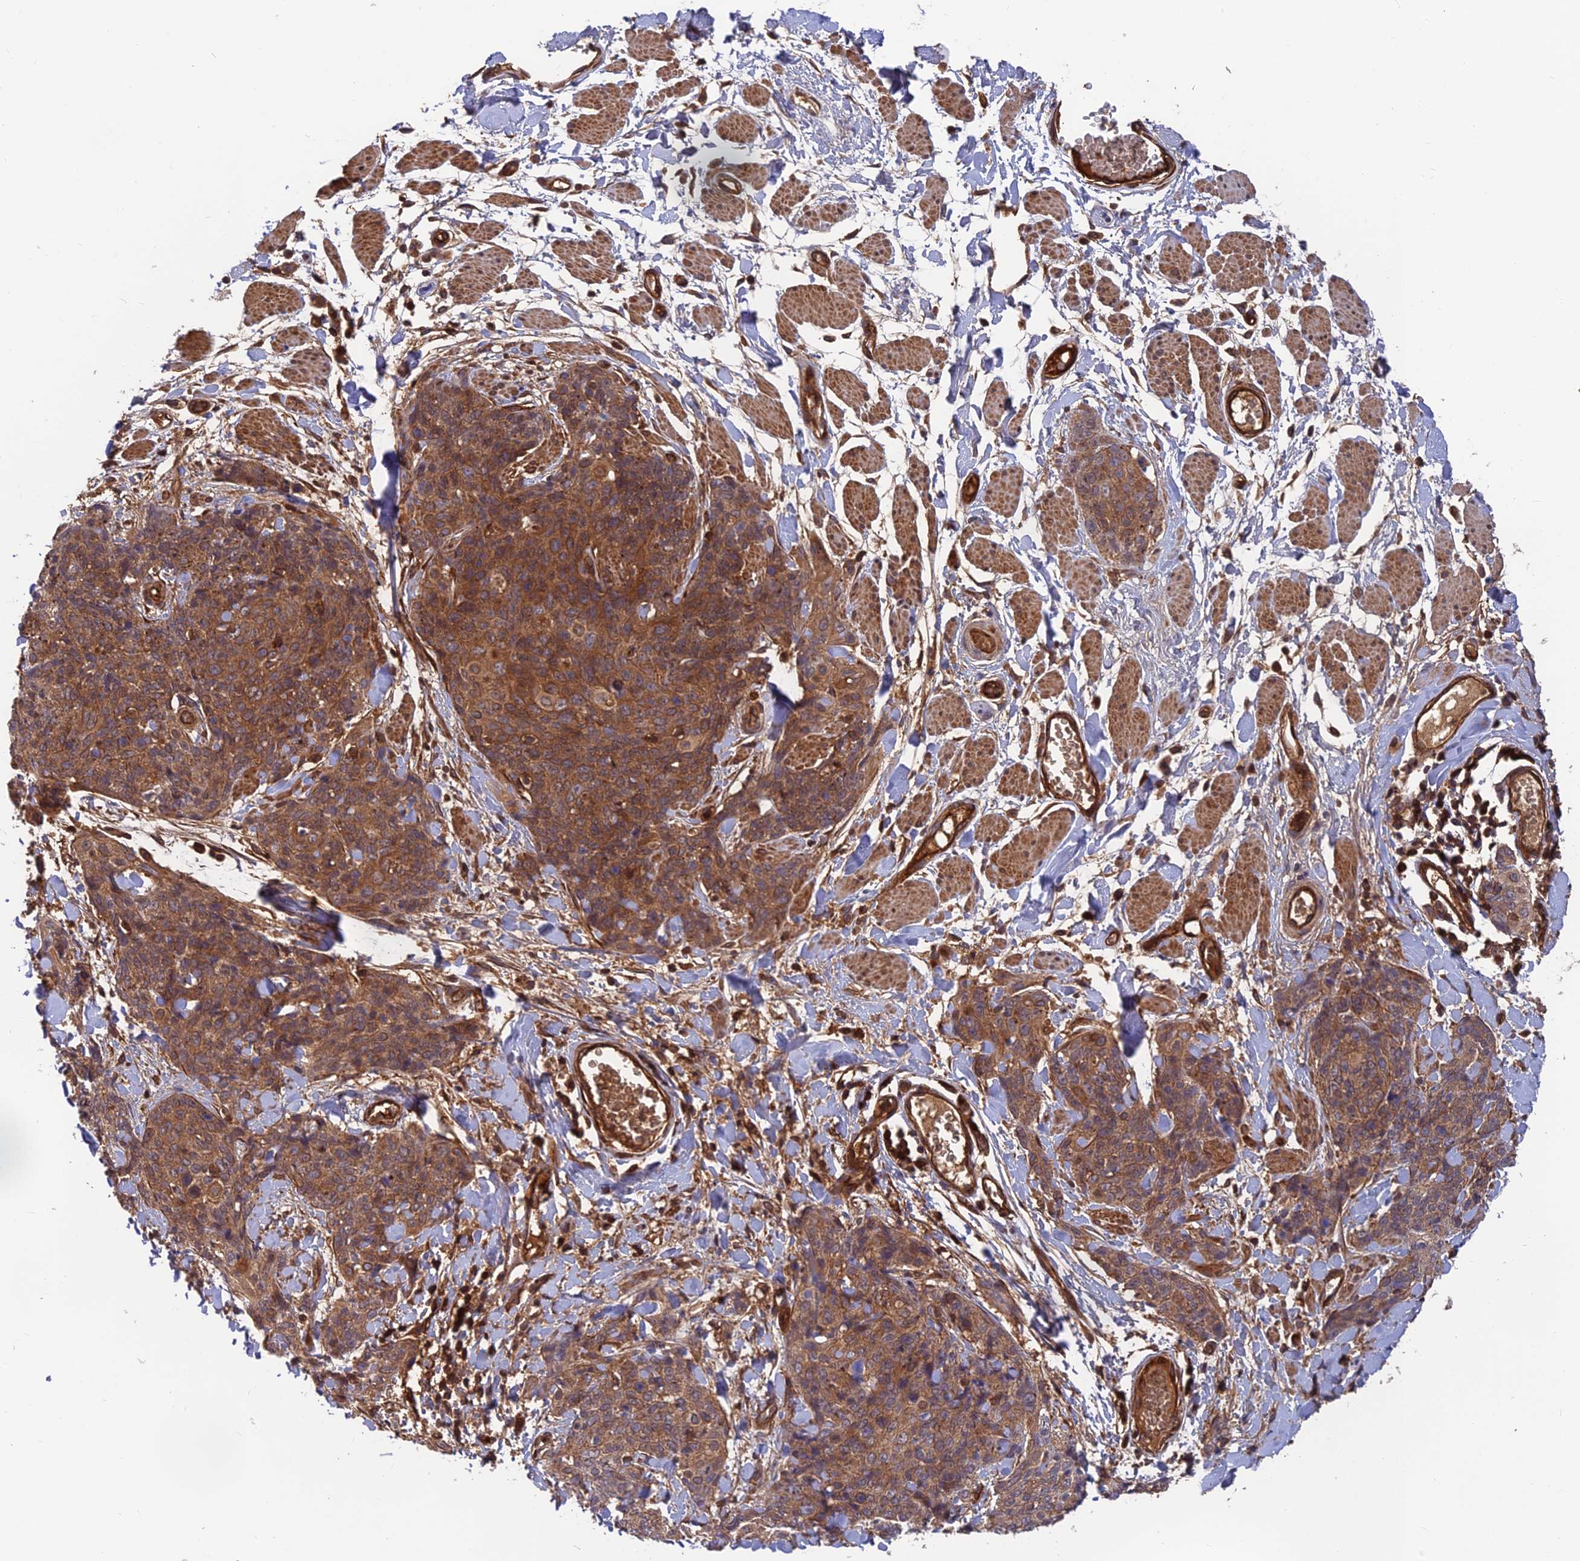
{"staining": {"intensity": "moderate", "quantity": ">75%", "location": "cytoplasmic/membranous"}, "tissue": "skin cancer", "cell_type": "Tumor cells", "image_type": "cancer", "snomed": [{"axis": "morphology", "description": "Squamous cell carcinoma, NOS"}, {"axis": "topography", "description": "Skin"}, {"axis": "topography", "description": "Vulva"}], "caption": "A brown stain labels moderate cytoplasmic/membranous positivity of a protein in human skin cancer (squamous cell carcinoma) tumor cells. (brown staining indicates protein expression, while blue staining denotes nuclei).", "gene": "OSBPL1A", "patient": {"sex": "female", "age": 85}}